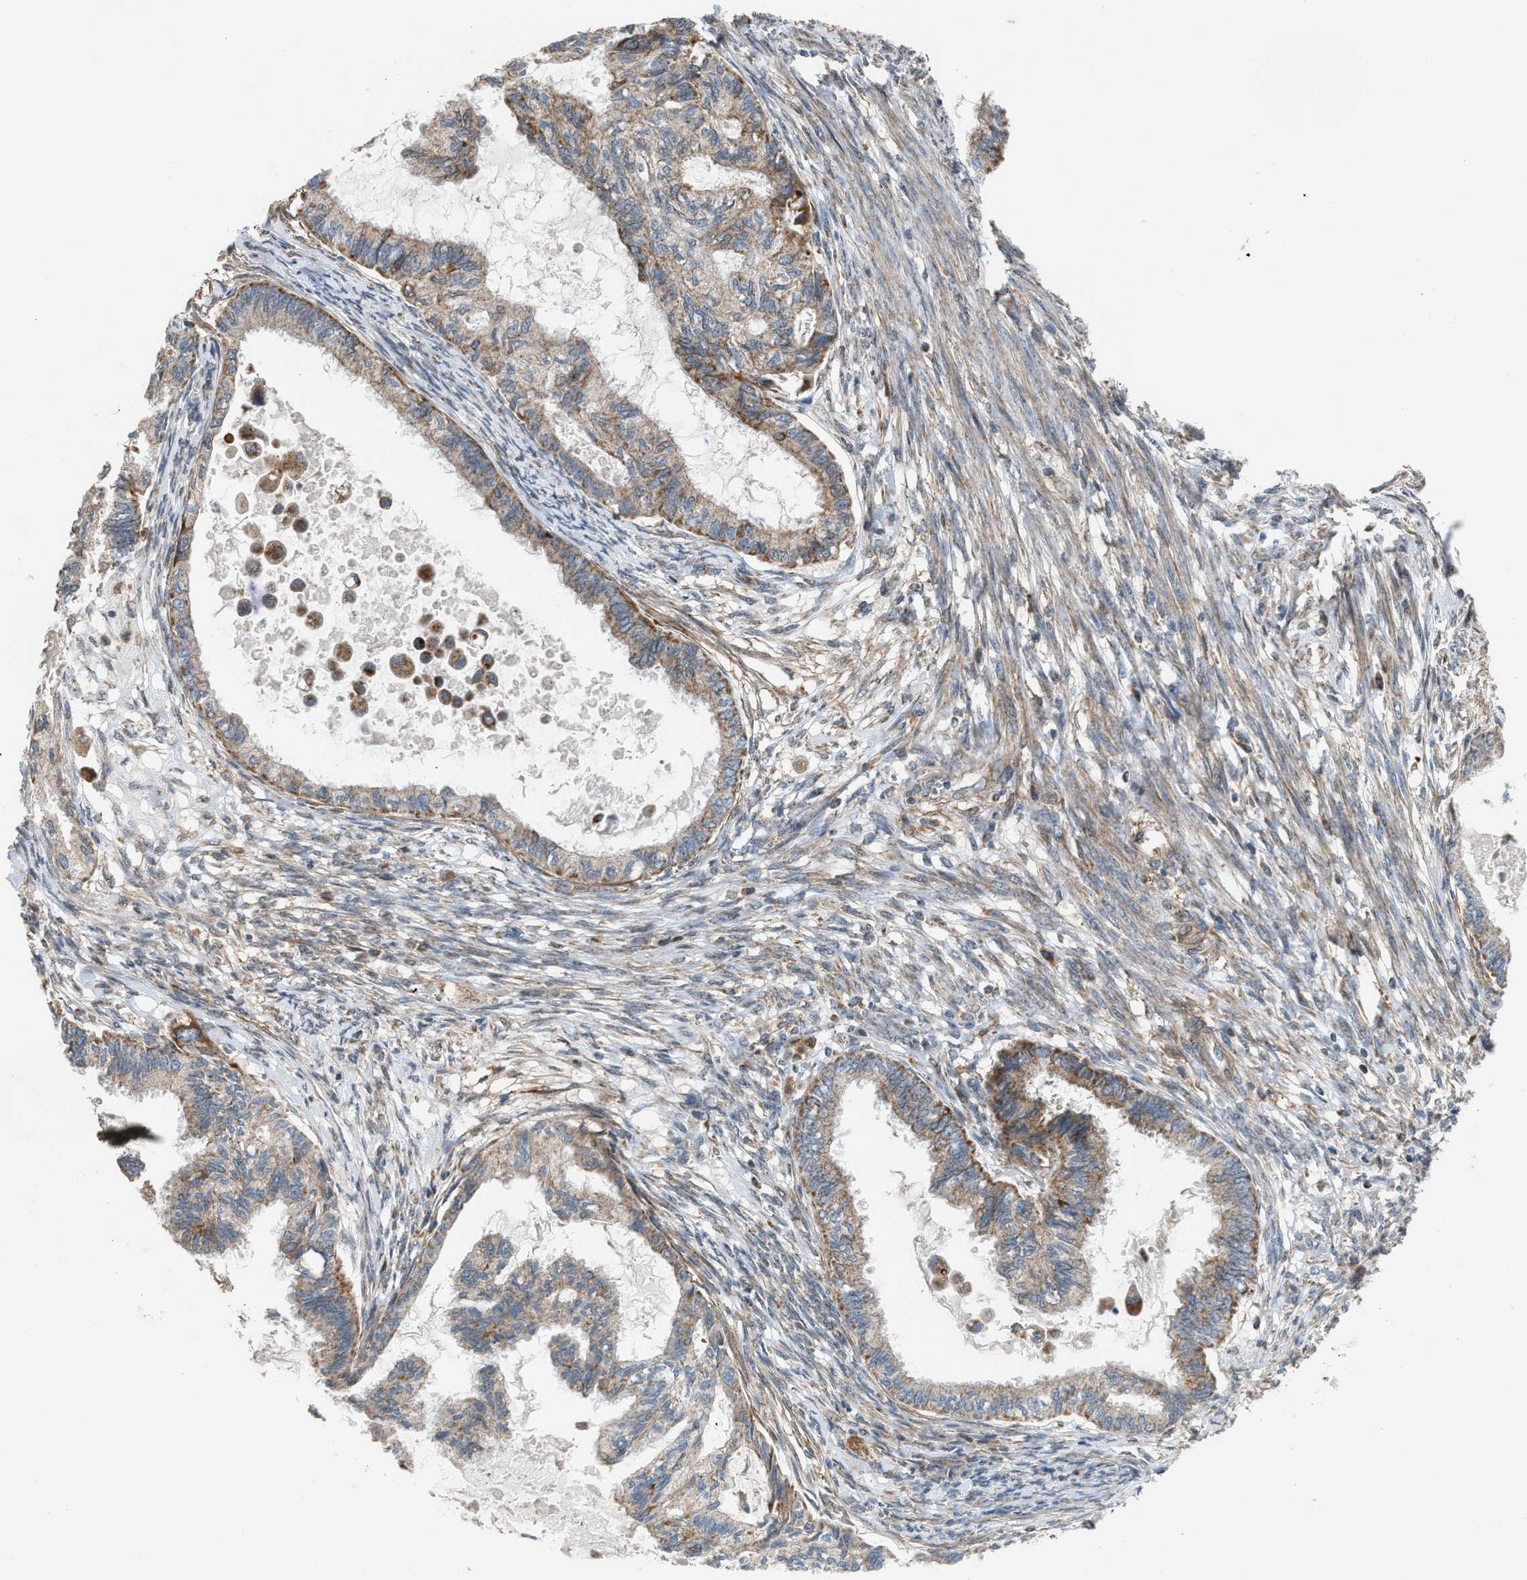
{"staining": {"intensity": "moderate", "quantity": ">75%", "location": "cytoplasmic/membranous"}, "tissue": "cervical cancer", "cell_type": "Tumor cells", "image_type": "cancer", "snomed": [{"axis": "morphology", "description": "Normal tissue, NOS"}, {"axis": "morphology", "description": "Adenocarcinoma, NOS"}, {"axis": "topography", "description": "Cervix"}, {"axis": "topography", "description": "Endometrium"}], "caption": "A brown stain highlights moderate cytoplasmic/membranous positivity of a protein in human cervical cancer tumor cells.", "gene": "SLC10A3", "patient": {"sex": "female", "age": 86}}